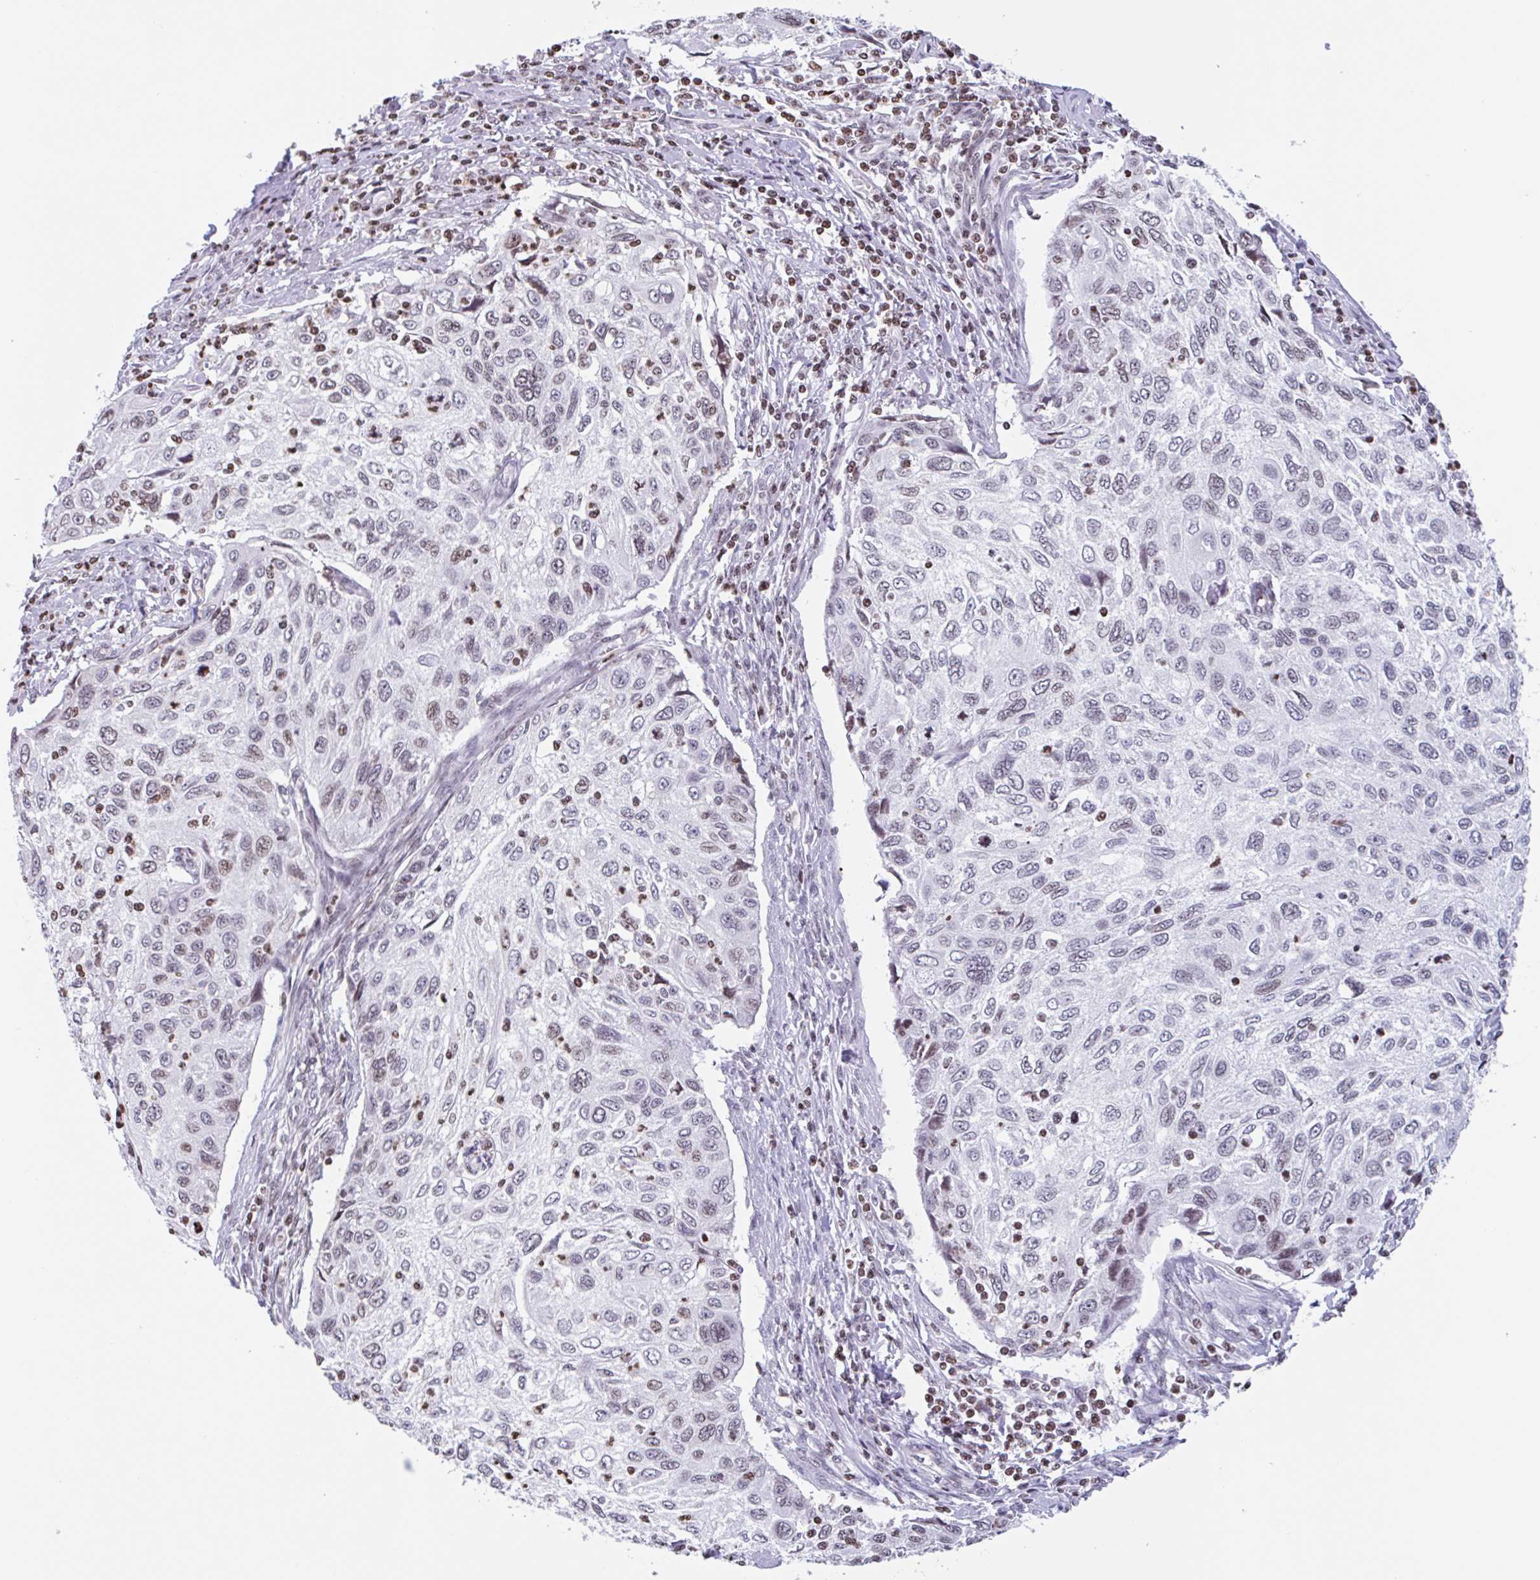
{"staining": {"intensity": "weak", "quantity": "25%-75%", "location": "nuclear"}, "tissue": "cervical cancer", "cell_type": "Tumor cells", "image_type": "cancer", "snomed": [{"axis": "morphology", "description": "Squamous cell carcinoma, NOS"}, {"axis": "topography", "description": "Cervix"}], "caption": "Cervical cancer (squamous cell carcinoma) stained with DAB immunohistochemistry (IHC) exhibits low levels of weak nuclear expression in approximately 25%-75% of tumor cells.", "gene": "NOL6", "patient": {"sex": "female", "age": 70}}